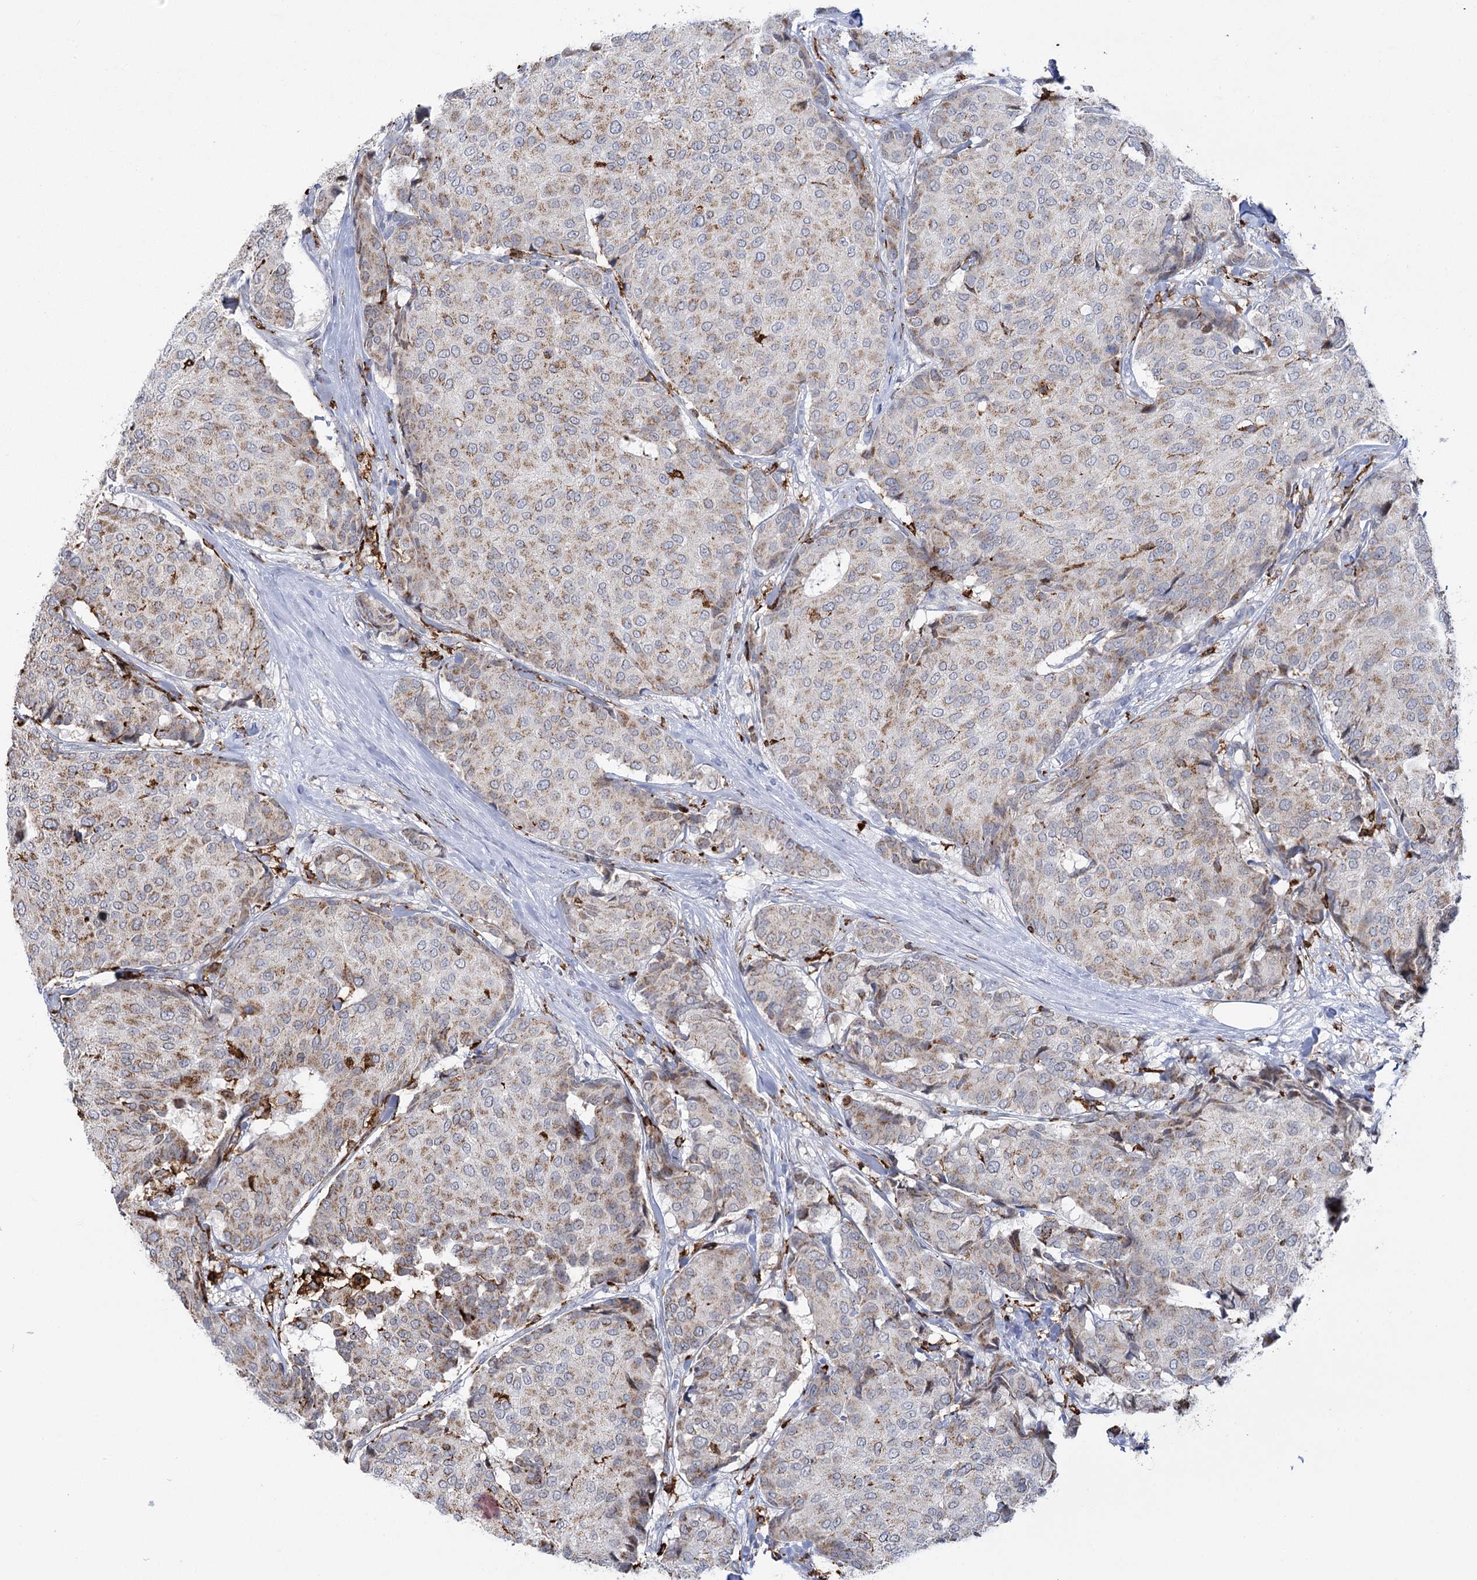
{"staining": {"intensity": "weak", "quantity": "25%-75%", "location": "cytoplasmic/membranous"}, "tissue": "breast cancer", "cell_type": "Tumor cells", "image_type": "cancer", "snomed": [{"axis": "morphology", "description": "Duct carcinoma"}, {"axis": "topography", "description": "Breast"}], "caption": "Protein analysis of infiltrating ductal carcinoma (breast) tissue reveals weak cytoplasmic/membranous expression in approximately 25%-75% of tumor cells.", "gene": "PIWIL4", "patient": {"sex": "female", "age": 75}}